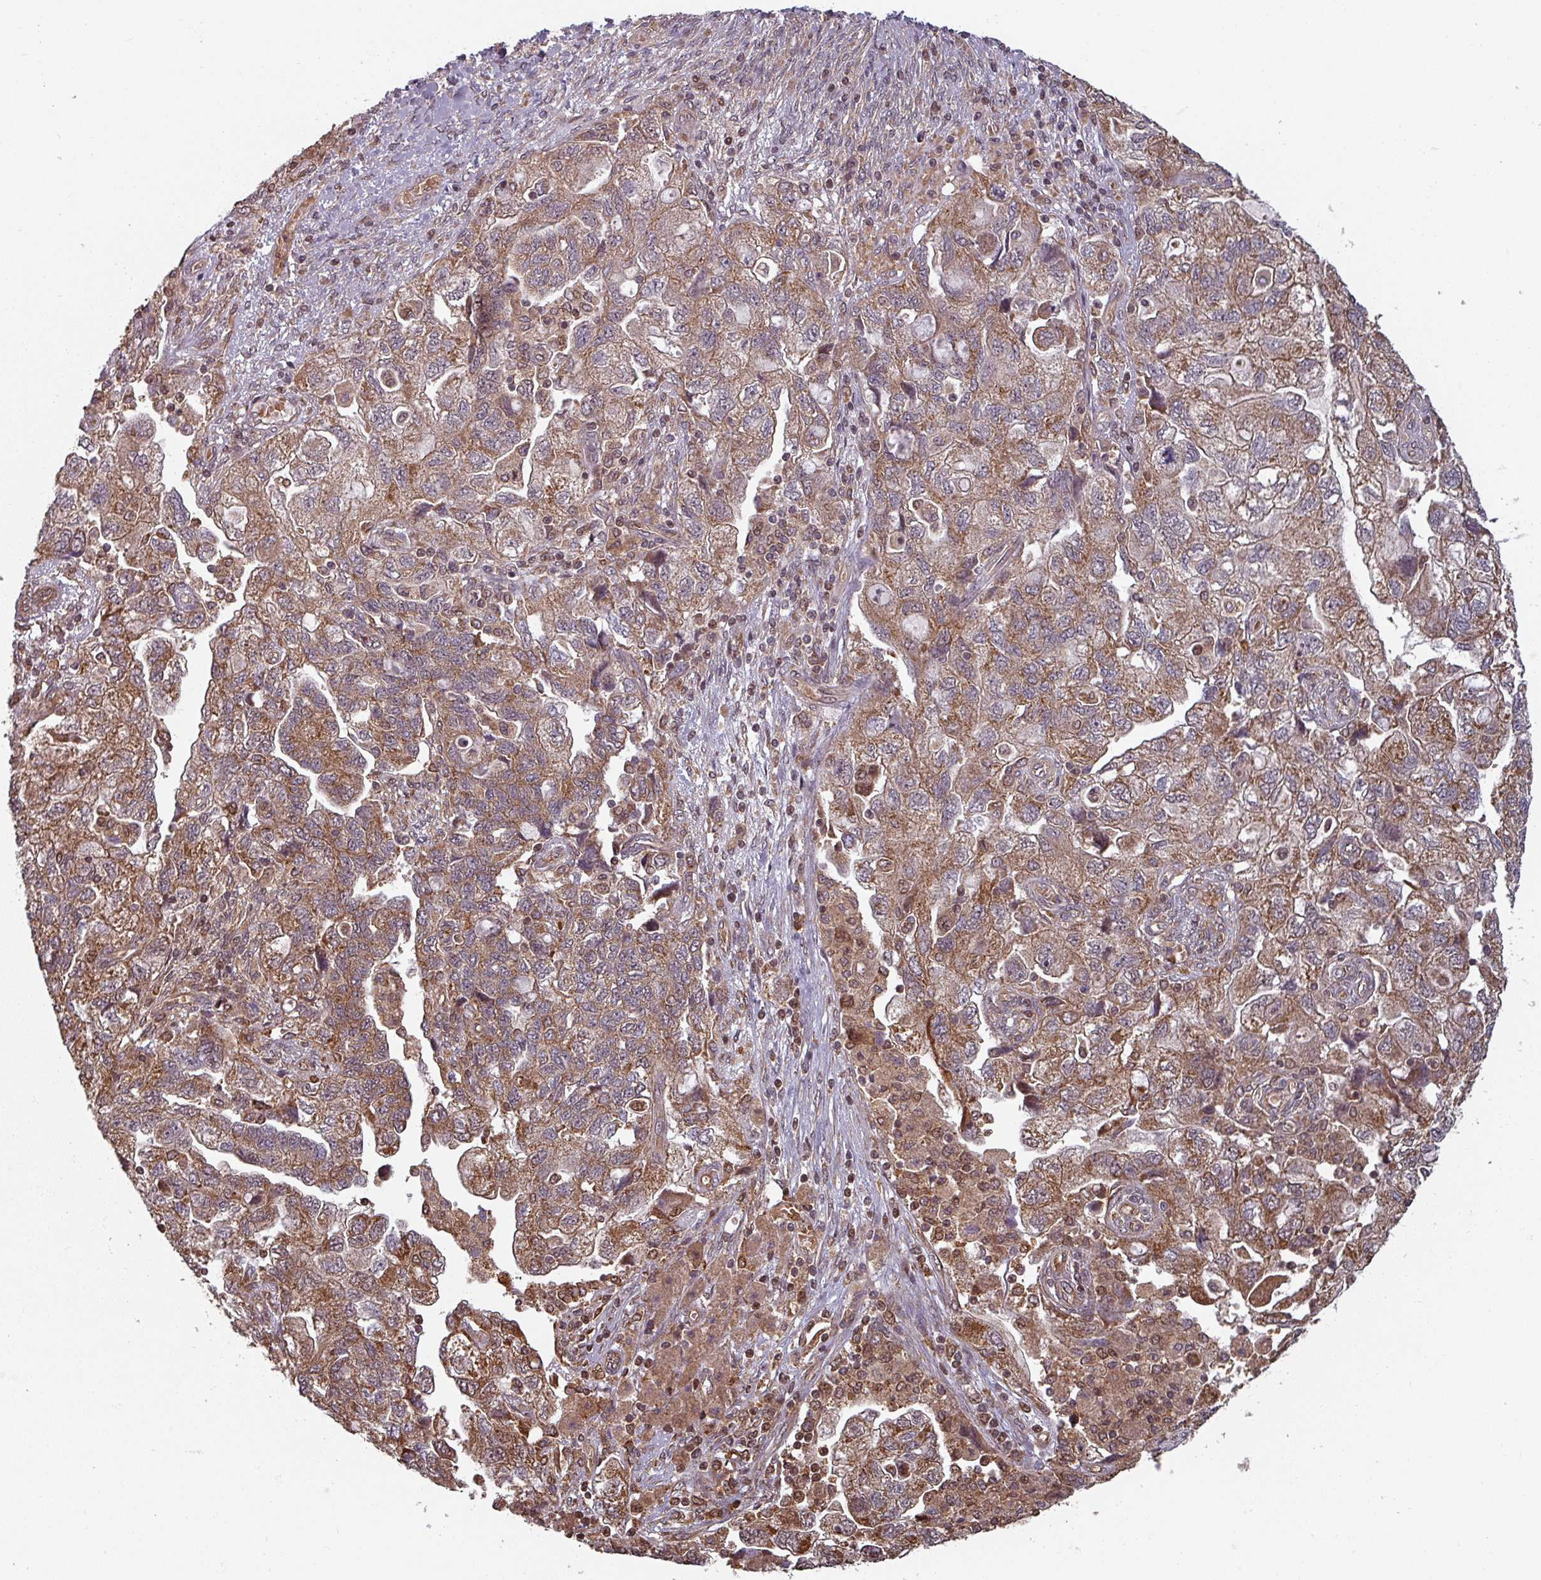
{"staining": {"intensity": "moderate", "quantity": ">75%", "location": "cytoplasmic/membranous"}, "tissue": "ovarian cancer", "cell_type": "Tumor cells", "image_type": "cancer", "snomed": [{"axis": "morphology", "description": "Carcinoma, NOS"}, {"axis": "morphology", "description": "Cystadenocarcinoma, serous, NOS"}, {"axis": "topography", "description": "Ovary"}], "caption": "Ovarian cancer (serous cystadenocarcinoma) stained for a protein (brown) reveals moderate cytoplasmic/membranous positive positivity in about >75% of tumor cells.", "gene": "EID1", "patient": {"sex": "female", "age": 69}}